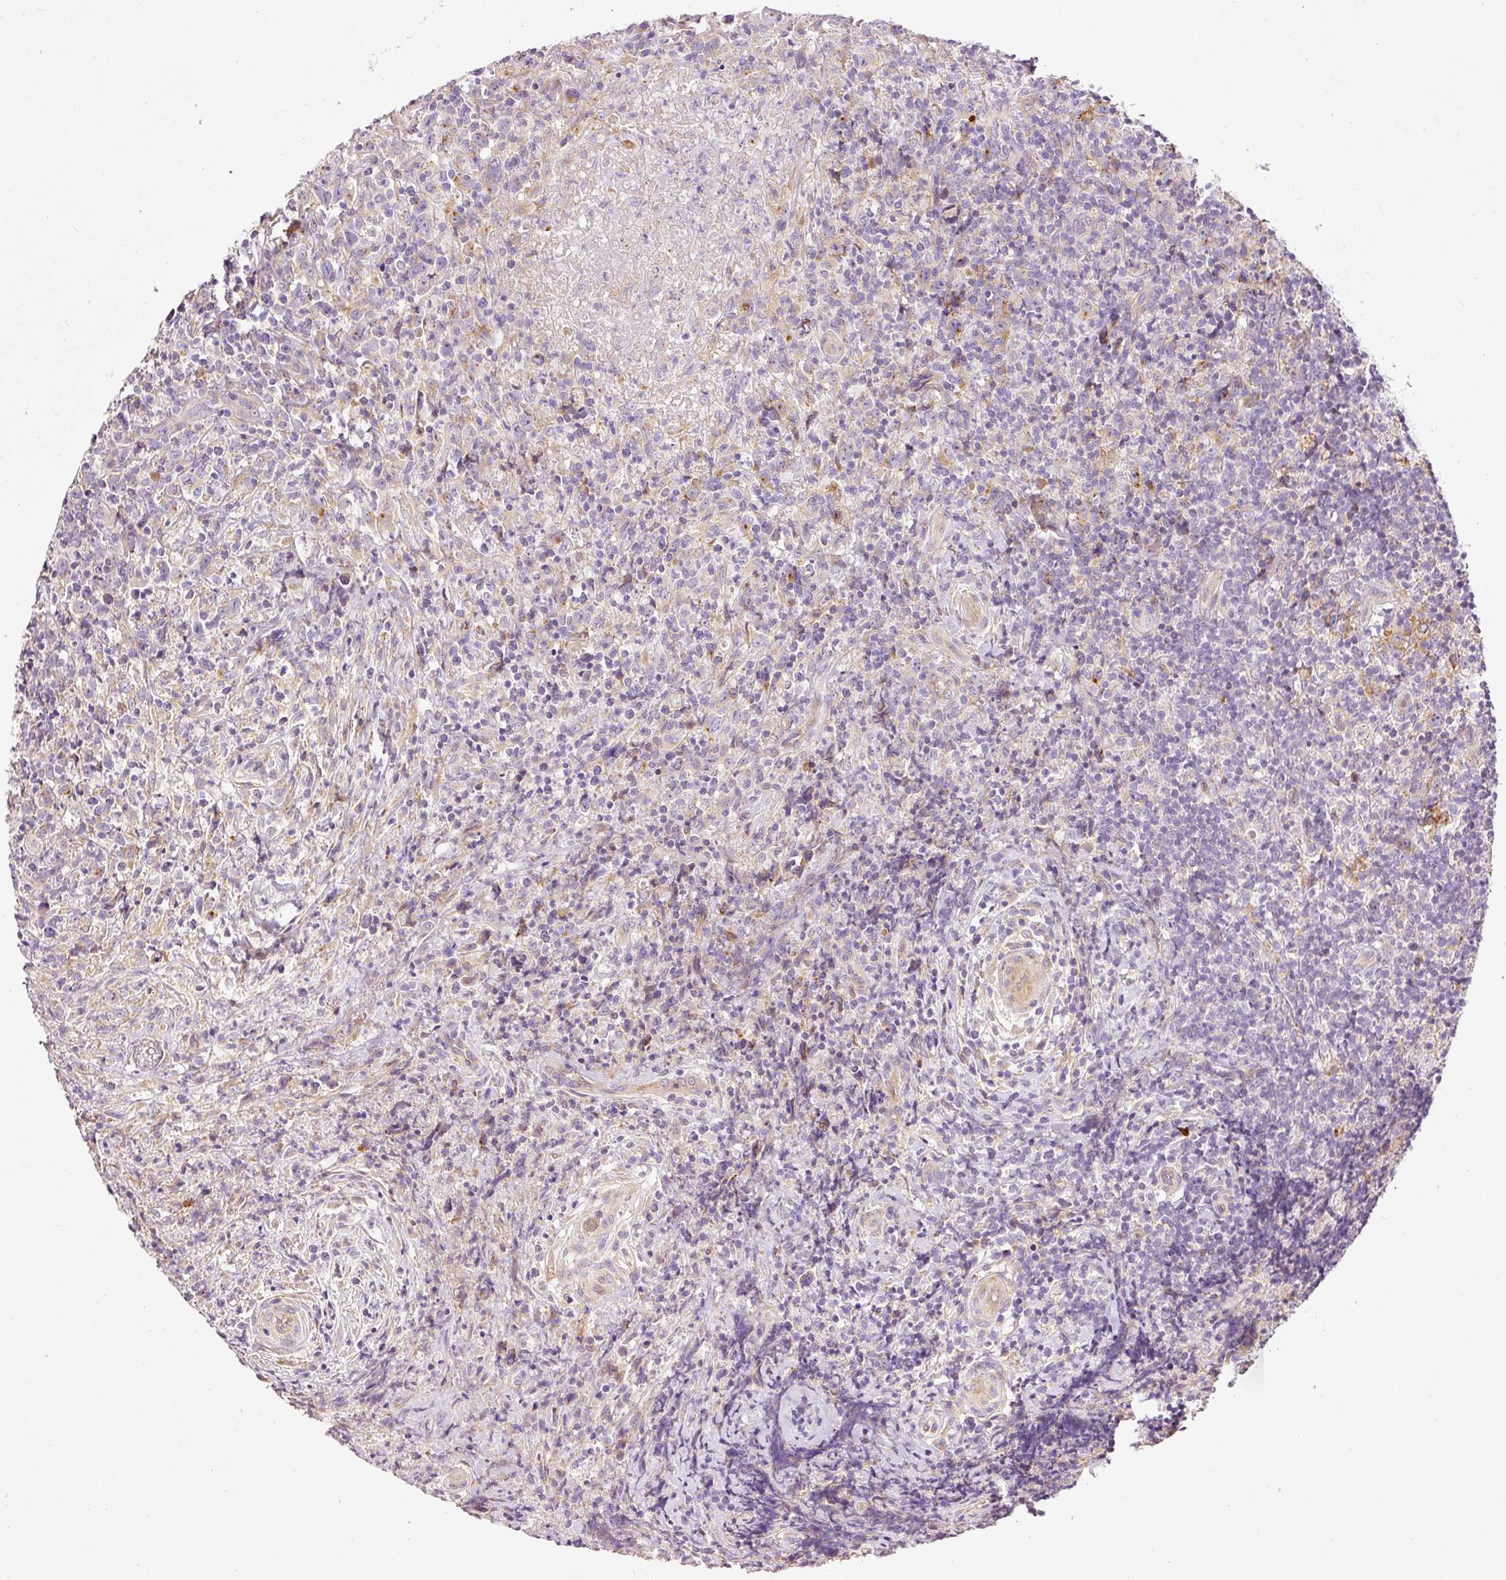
{"staining": {"intensity": "negative", "quantity": "none", "location": "none"}, "tissue": "lymphoma", "cell_type": "Tumor cells", "image_type": "cancer", "snomed": [{"axis": "morphology", "description": "Hodgkin's disease, NOS"}, {"axis": "topography", "description": "Lymph node"}], "caption": "Protein analysis of lymphoma demonstrates no significant positivity in tumor cells.", "gene": "PAQR9", "patient": {"sex": "female", "age": 18}}